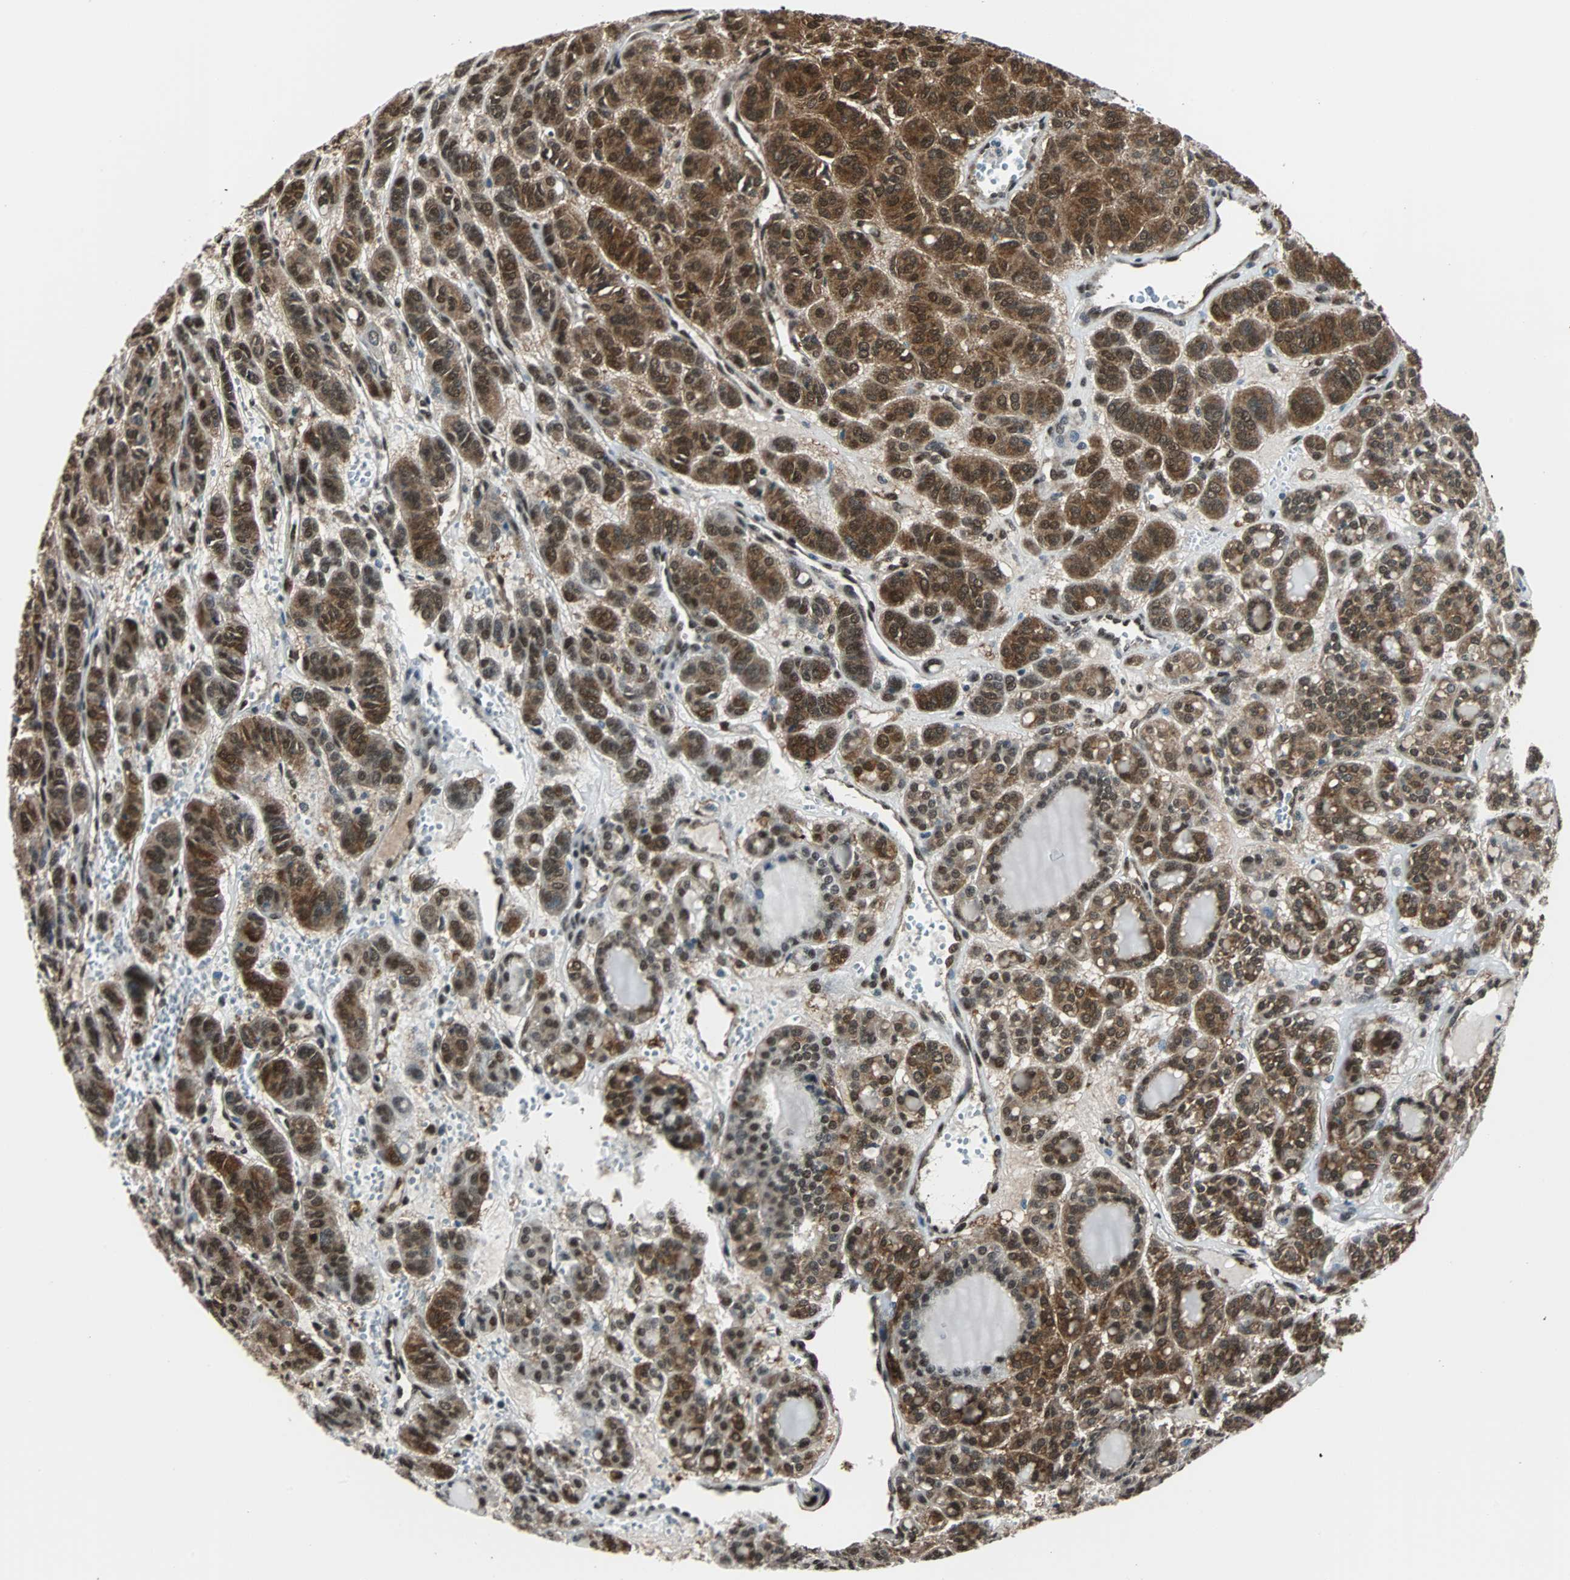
{"staining": {"intensity": "strong", "quantity": ">75%", "location": "cytoplasmic/membranous,nuclear"}, "tissue": "thyroid cancer", "cell_type": "Tumor cells", "image_type": "cancer", "snomed": [{"axis": "morphology", "description": "Follicular adenoma carcinoma, NOS"}, {"axis": "topography", "description": "Thyroid gland"}], "caption": "About >75% of tumor cells in human thyroid cancer (follicular adenoma carcinoma) exhibit strong cytoplasmic/membranous and nuclear protein expression as visualized by brown immunohistochemical staining.", "gene": "VCP", "patient": {"sex": "female", "age": 71}}